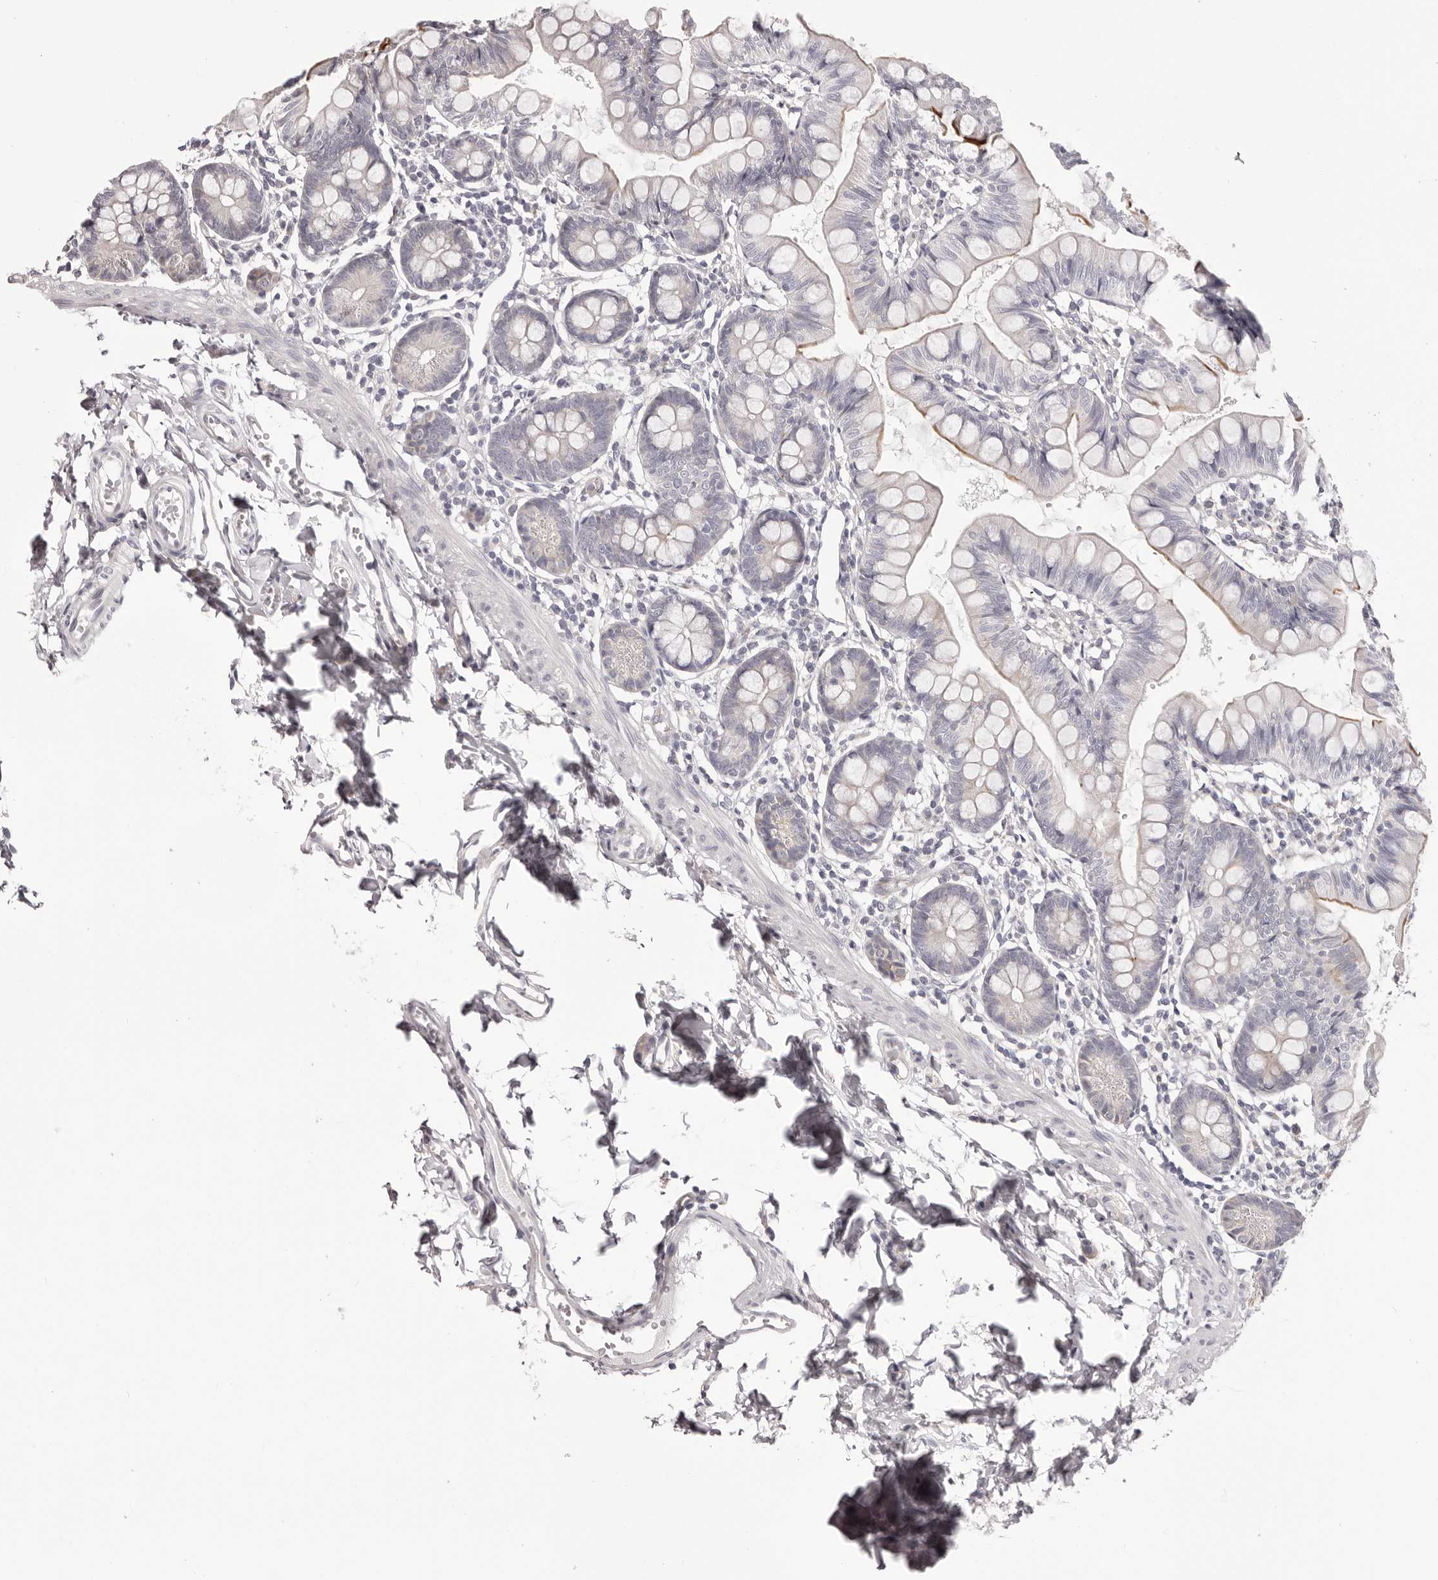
{"staining": {"intensity": "negative", "quantity": "none", "location": "none"}, "tissue": "small intestine", "cell_type": "Glandular cells", "image_type": "normal", "snomed": [{"axis": "morphology", "description": "Normal tissue, NOS"}, {"axis": "topography", "description": "Small intestine"}], "caption": "Small intestine was stained to show a protein in brown. There is no significant positivity in glandular cells. (Stains: DAB immunohistochemistry with hematoxylin counter stain, Microscopy: brightfield microscopy at high magnification).", "gene": "OTUD3", "patient": {"sex": "male", "age": 7}}